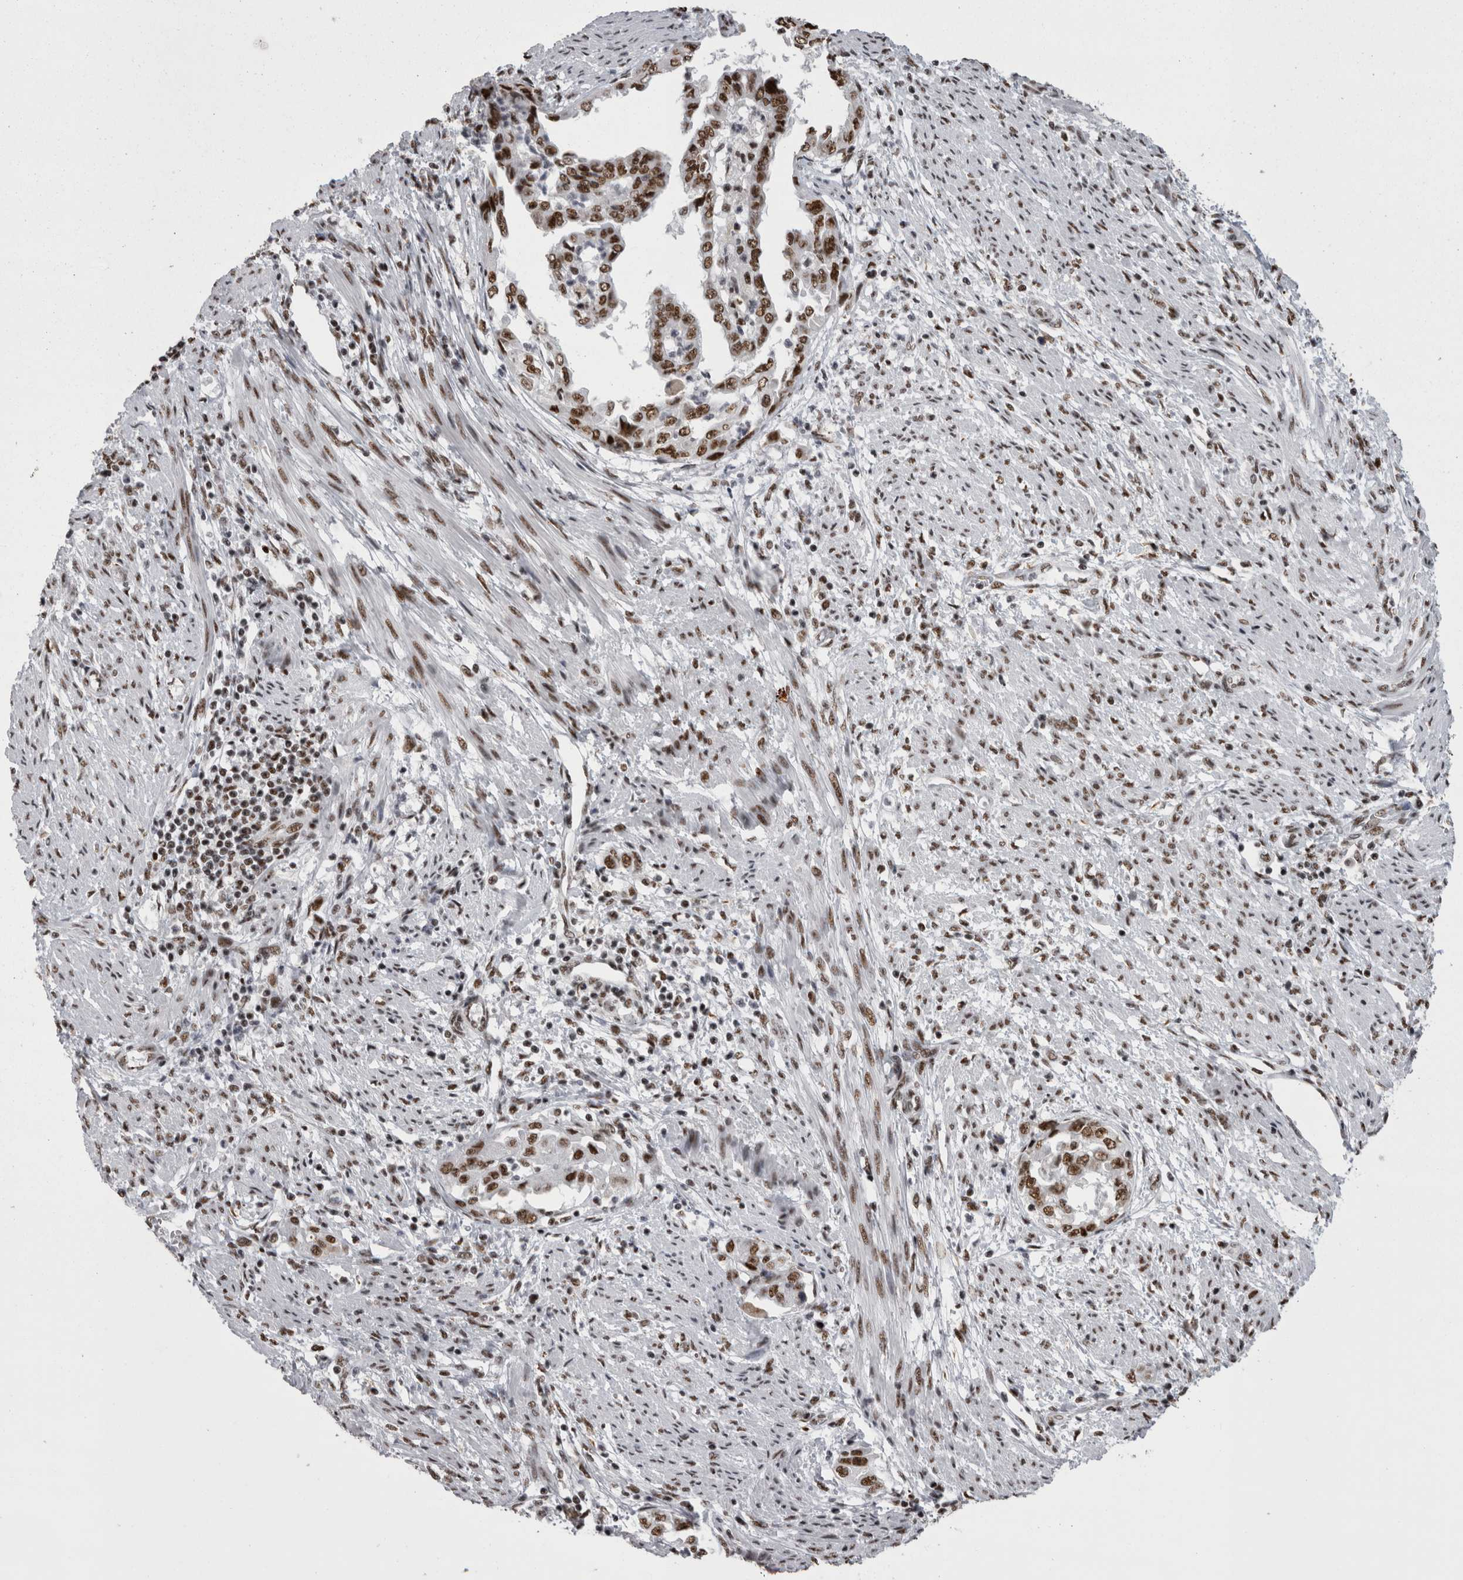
{"staining": {"intensity": "strong", "quantity": ">75%", "location": "nuclear"}, "tissue": "endometrial cancer", "cell_type": "Tumor cells", "image_type": "cancer", "snomed": [{"axis": "morphology", "description": "Adenocarcinoma, NOS"}, {"axis": "topography", "description": "Endometrium"}], "caption": "A brown stain shows strong nuclear positivity of a protein in human endometrial adenocarcinoma tumor cells.", "gene": "SNRNP40", "patient": {"sex": "female", "age": 85}}